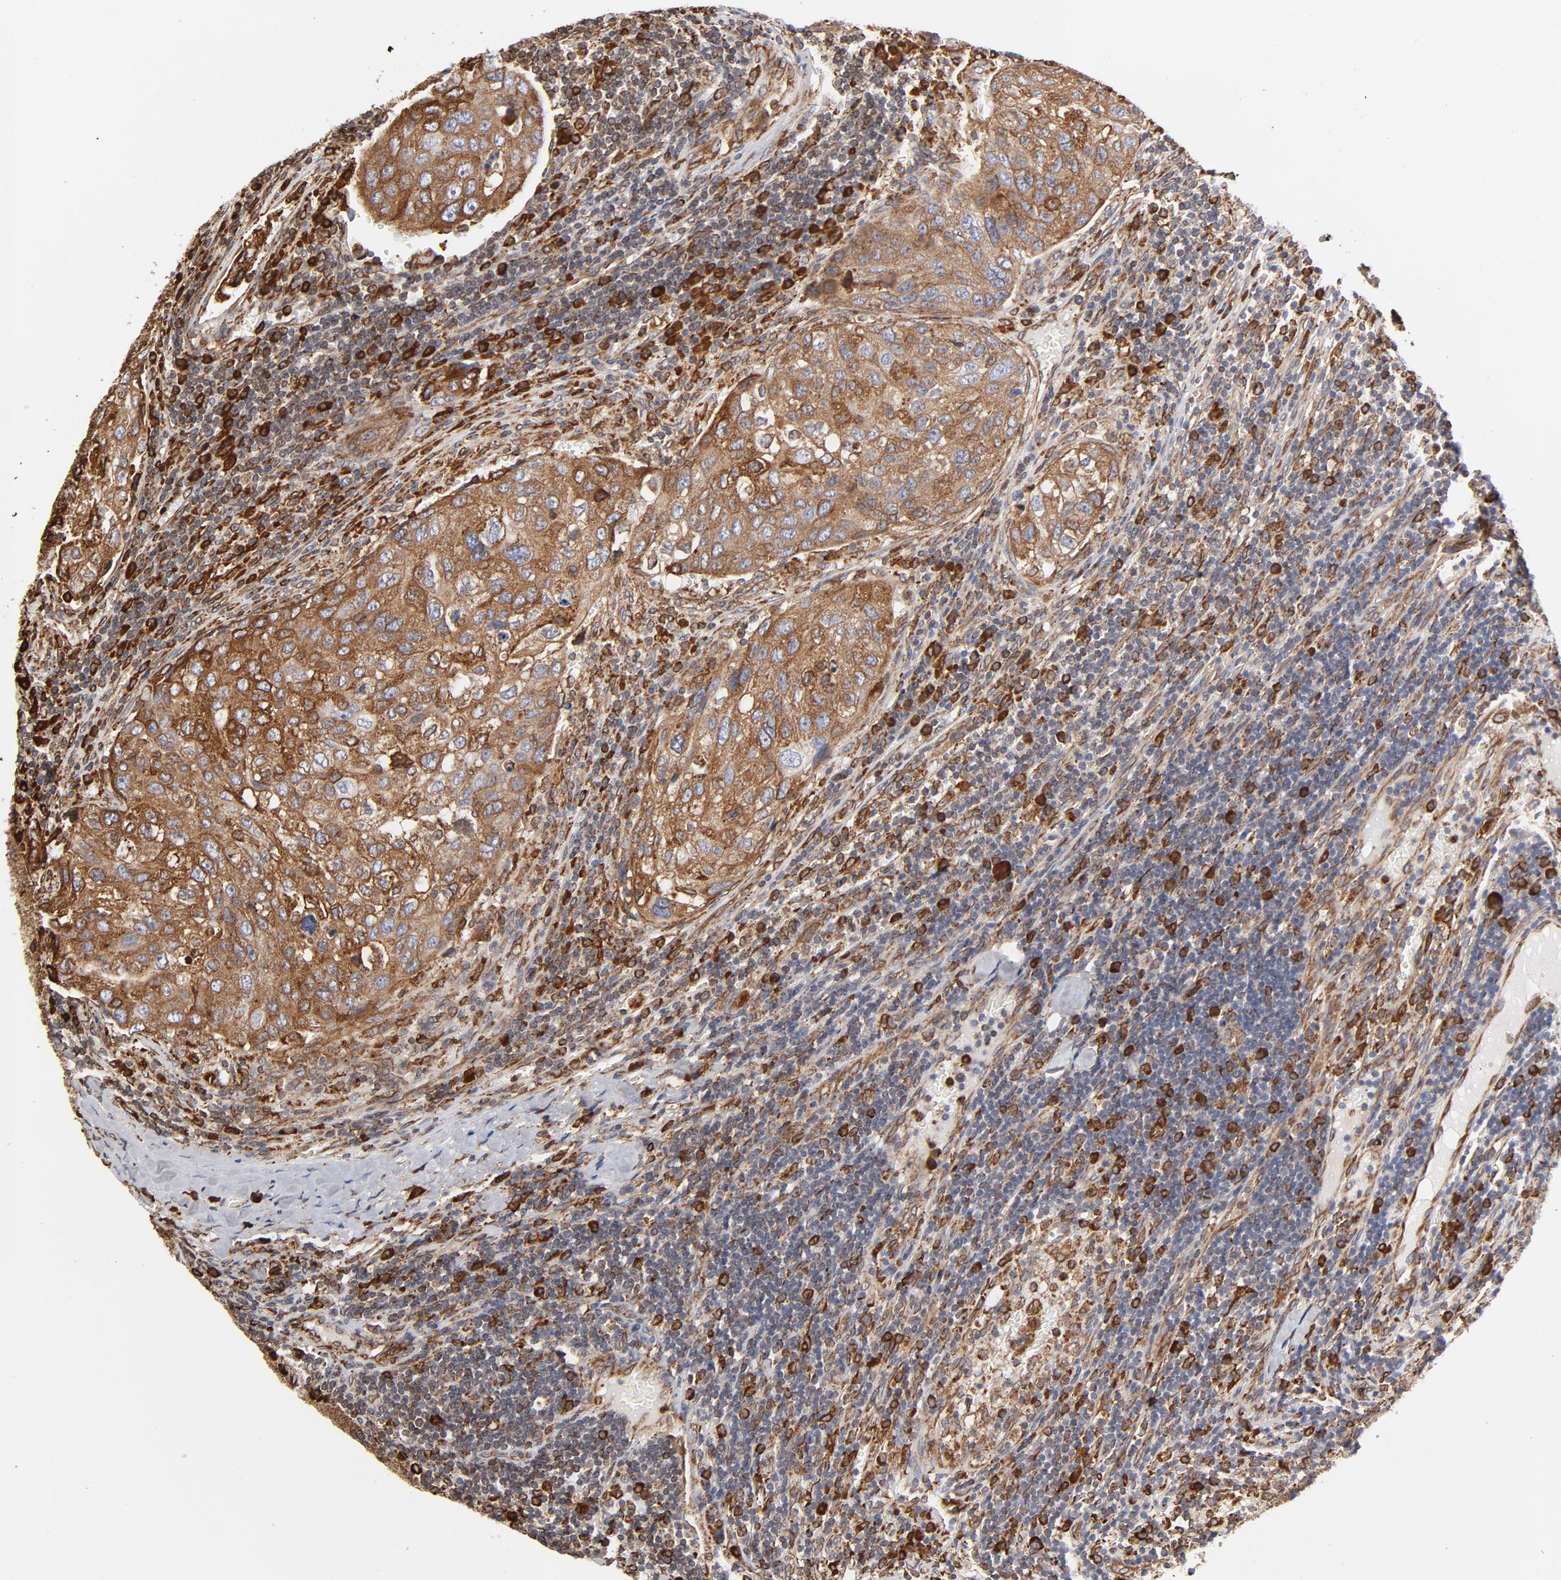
{"staining": {"intensity": "strong", "quantity": ">75%", "location": "cytoplasmic/membranous"}, "tissue": "urothelial cancer", "cell_type": "Tumor cells", "image_type": "cancer", "snomed": [{"axis": "morphology", "description": "Urothelial carcinoma, High grade"}, {"axis": "topography", "description": "Lymph node"}, {"axis": "topography", "description": "Urinary bladder"}], "caption": "Protein expression analysis of high-grade urothelial carcinoma demonstrates strong cytoplasmic/membranous expression in about >75% of tumor cells.", "gene": "CANX", "patient": {"sex": "male", "age": 51}}